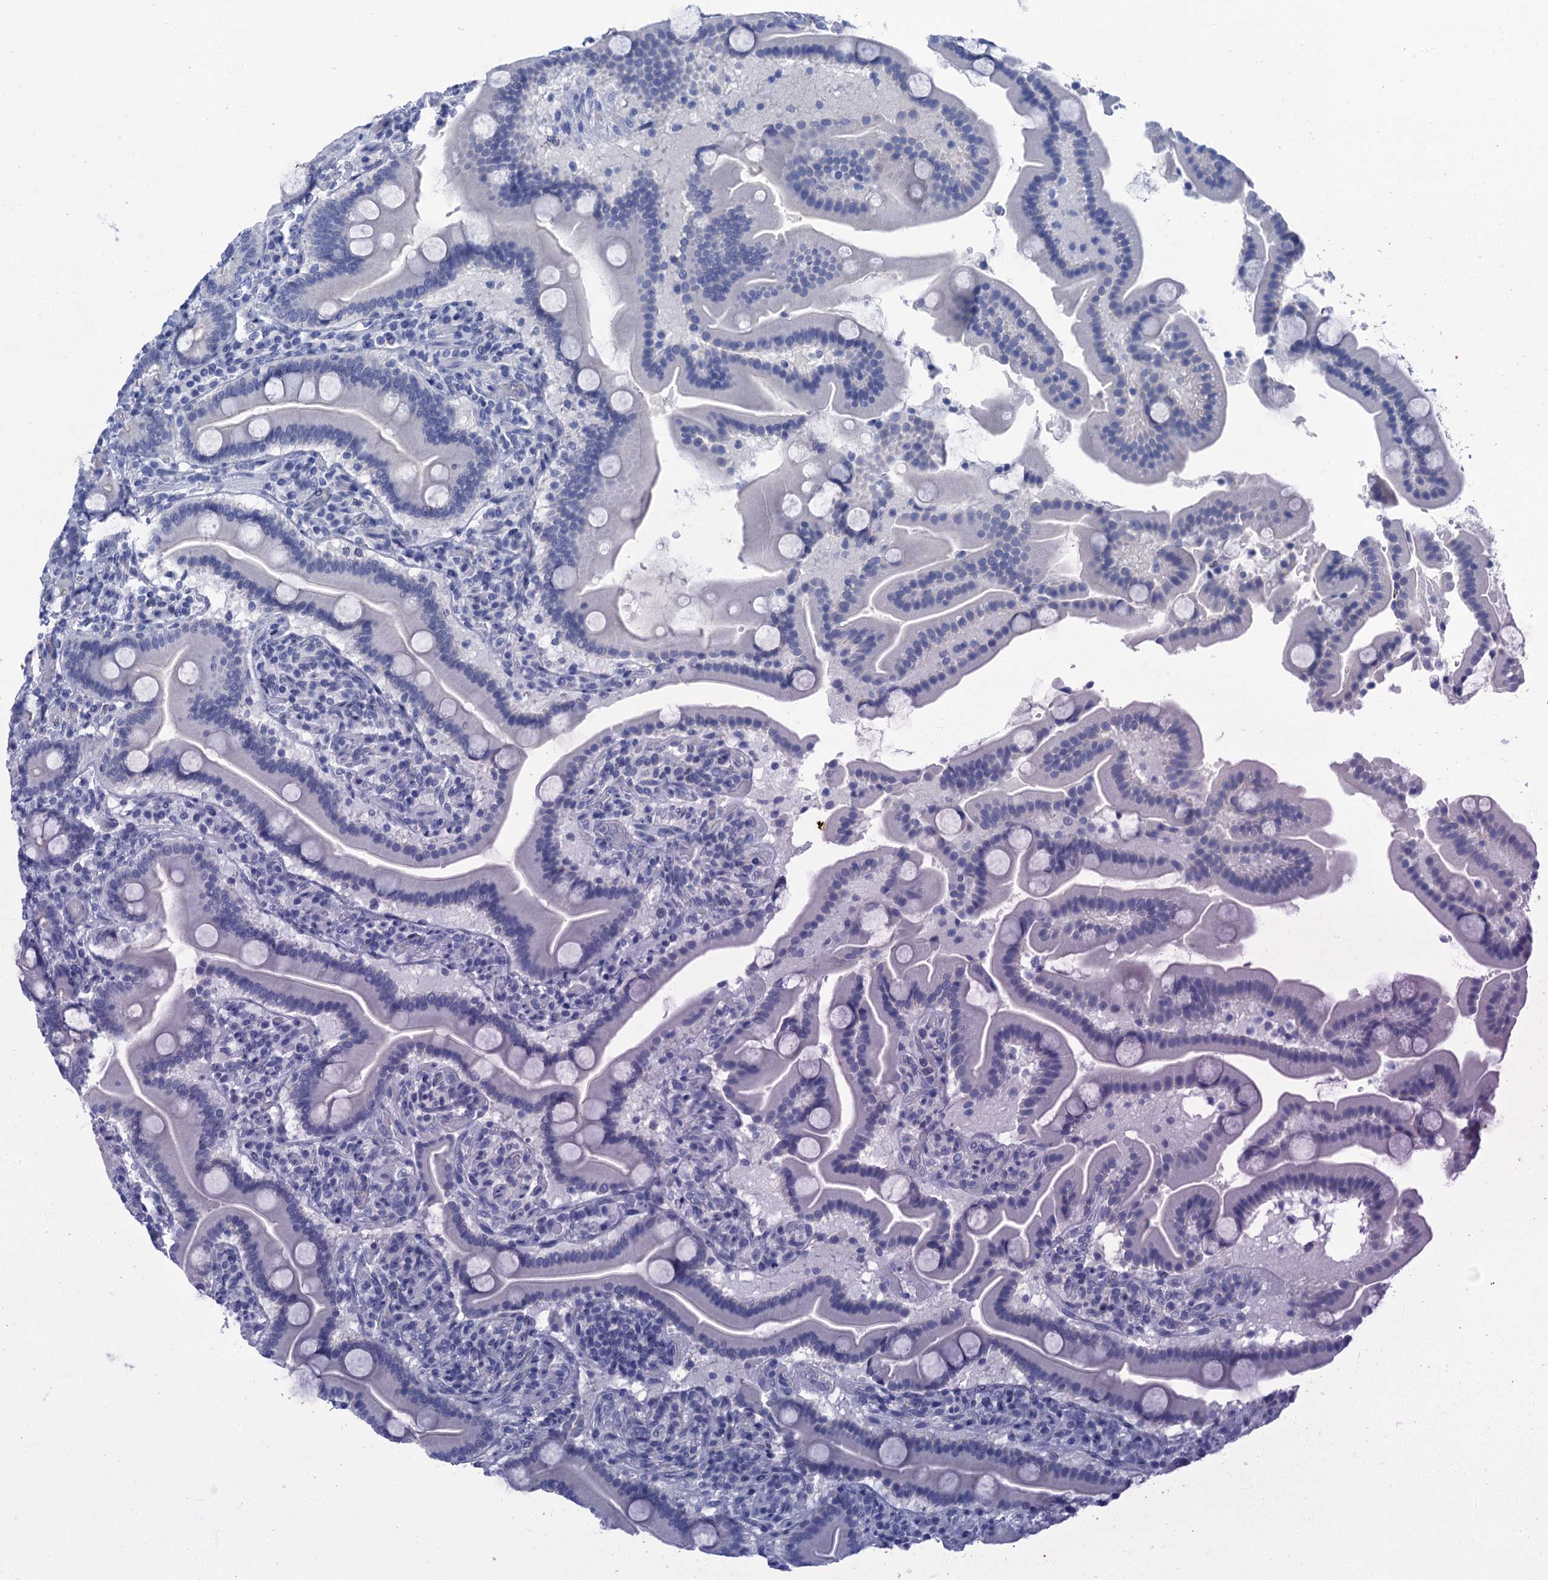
{"staining": {"intensity": "negative", "quantity": "none", "location": "none"}, "tissue": "duodenum", "cell_type": "Glandular cells", "image_type": "normal", "snomed": [{"axis": "morphology", "description": "Normal tissue, NOS"}, {"axis": "topography", "description": "Duodenum"}], "caption": "An image of human duodenum is negative for staining in glandular cells.", "gene": "CALML5", "patient": {"sex": "male", "age": 55}}